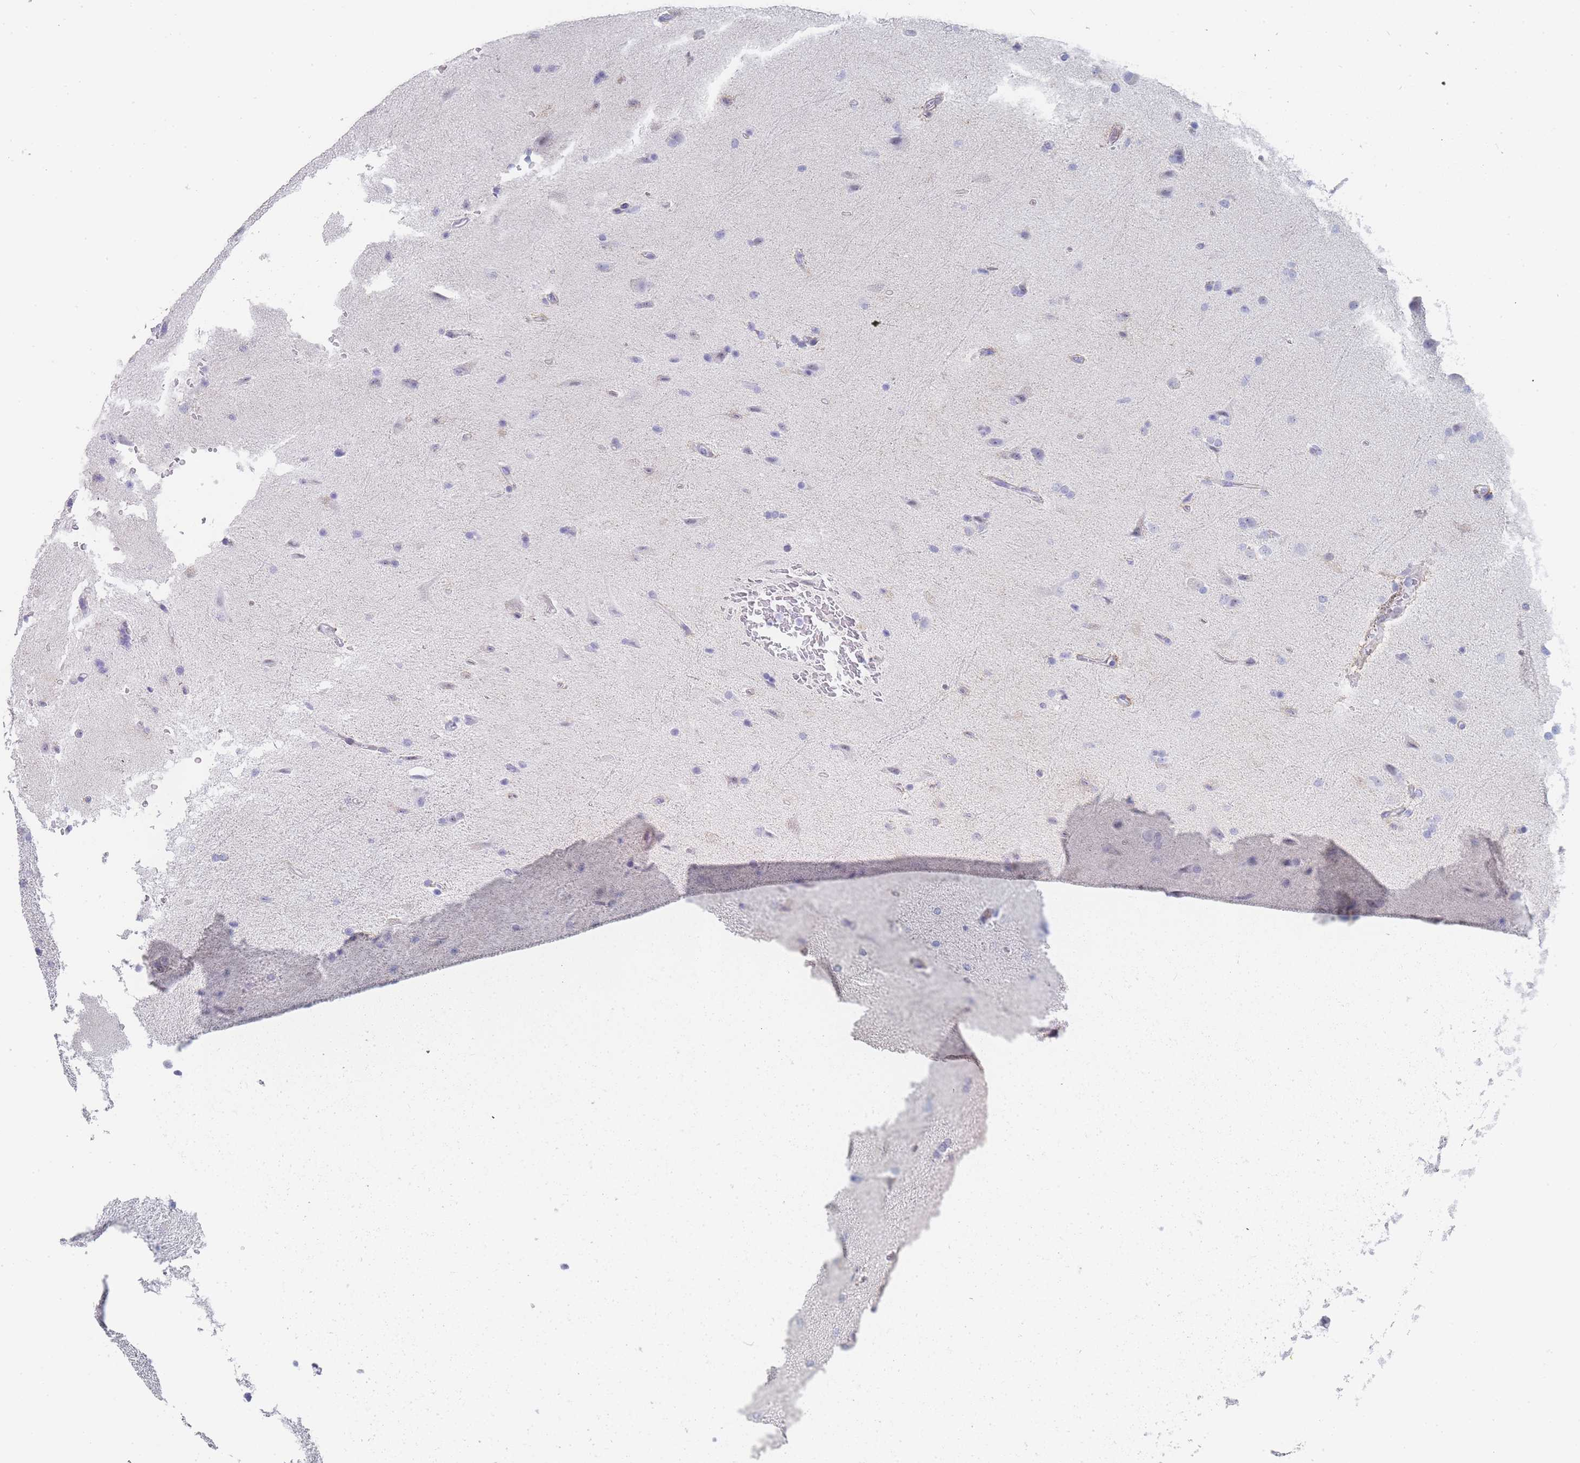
{"staining": {"intensity": "negative", "quantity": "none", "location": "none"}, "tissue": "glioma", "cell_type": "Tumor cells", "image_type": "cancer", "snomed": [{"axis": "morphology", "description": "Glioma, malignant, High grade"}, {"axis": "topography", "description": "Brain"}], "caption": "Immunohistochemistry of human high-grade glioma (malignant) demonstrates no positivity in tumor cells. The staining was performed using DAB to visualize the protein expression in brown, while the nuclei were stained in blue with hematoxylin (Magnification: 20x).", "gene": "IMPG1", "patient": {"sex": "male", "age": 72}}